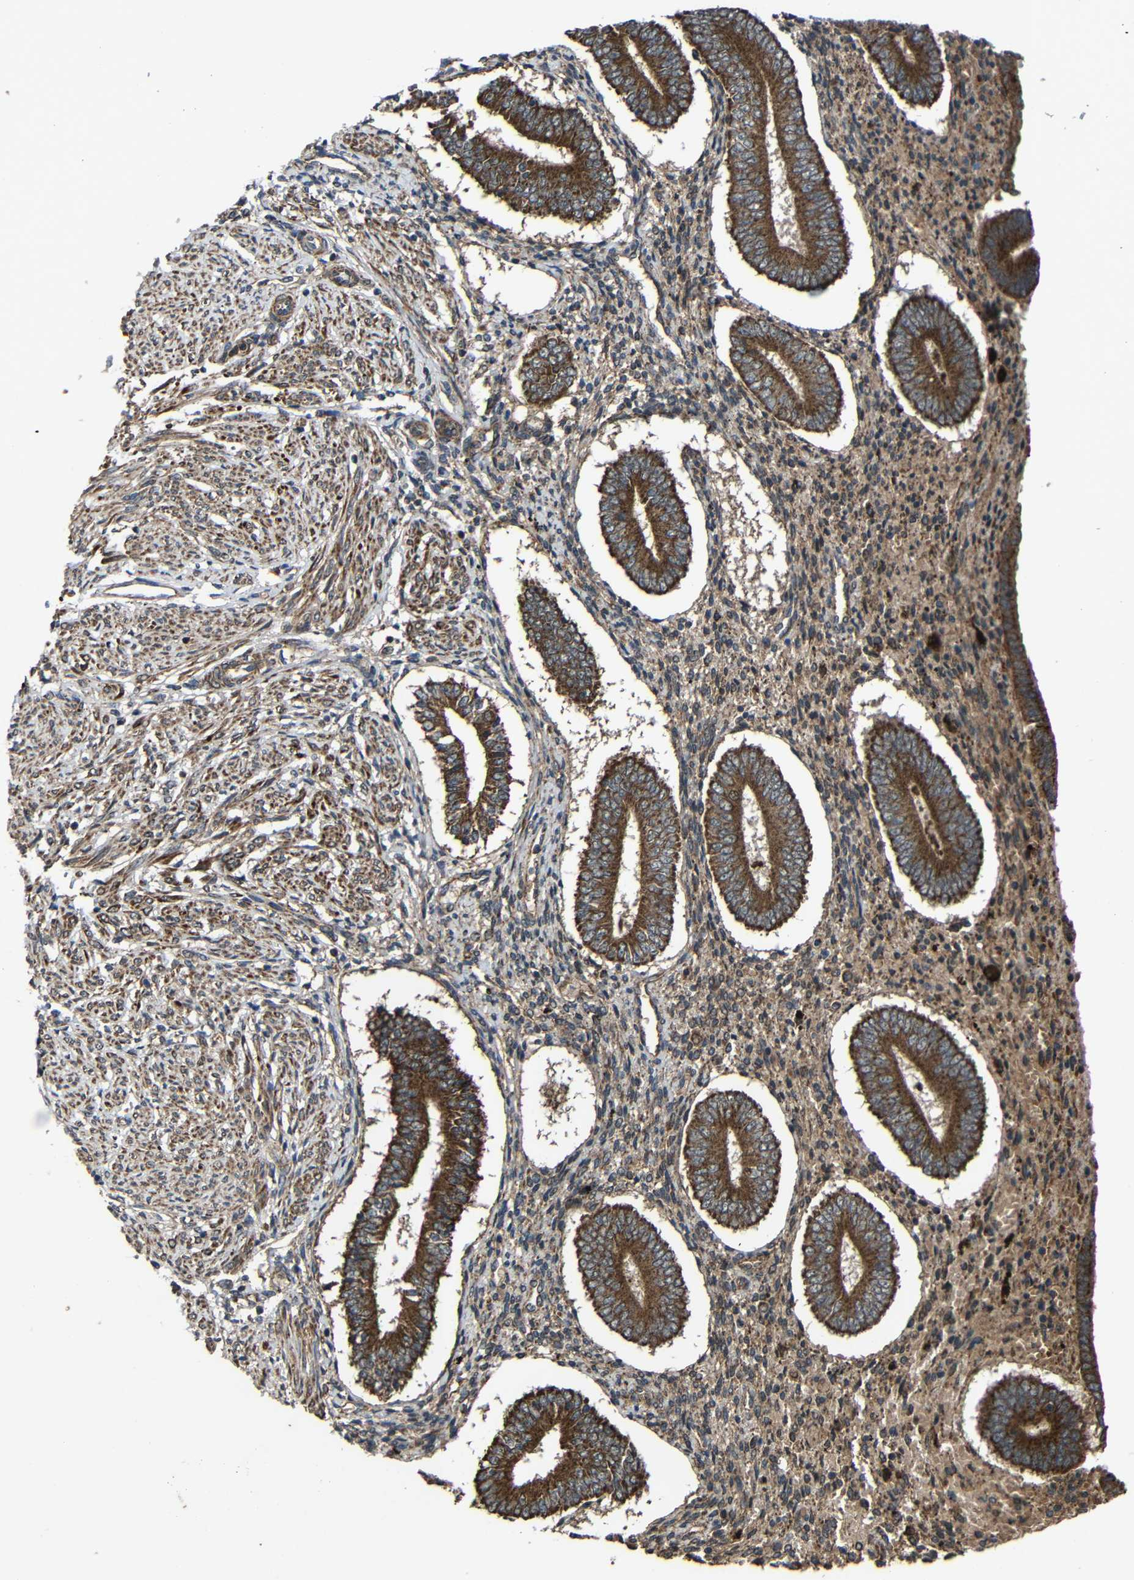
{"staining": {"intensity": "strong", "quantity": "25%-75%", "location": "cytoplasmic/membranous"}, "tissue": "endometrium", "cell_type": "Cells in endometrial stroma", "image_type": "normal", "snomed": [{"axis": "morphology", "description": "Normal tissue, NOS"}, {"axis": "topography", "description": "Endometrium"}], "caption": "Immunohistochemistry (IHC) image of normal human endometrium stained for a protein (brown), which reveals high levels of strong cytoplasmic/membranous staining in about 25%-75% of cells in endometrial stroma.", "gene": "C1GALT1", "patient": {"sex": "female", "age": 42}}